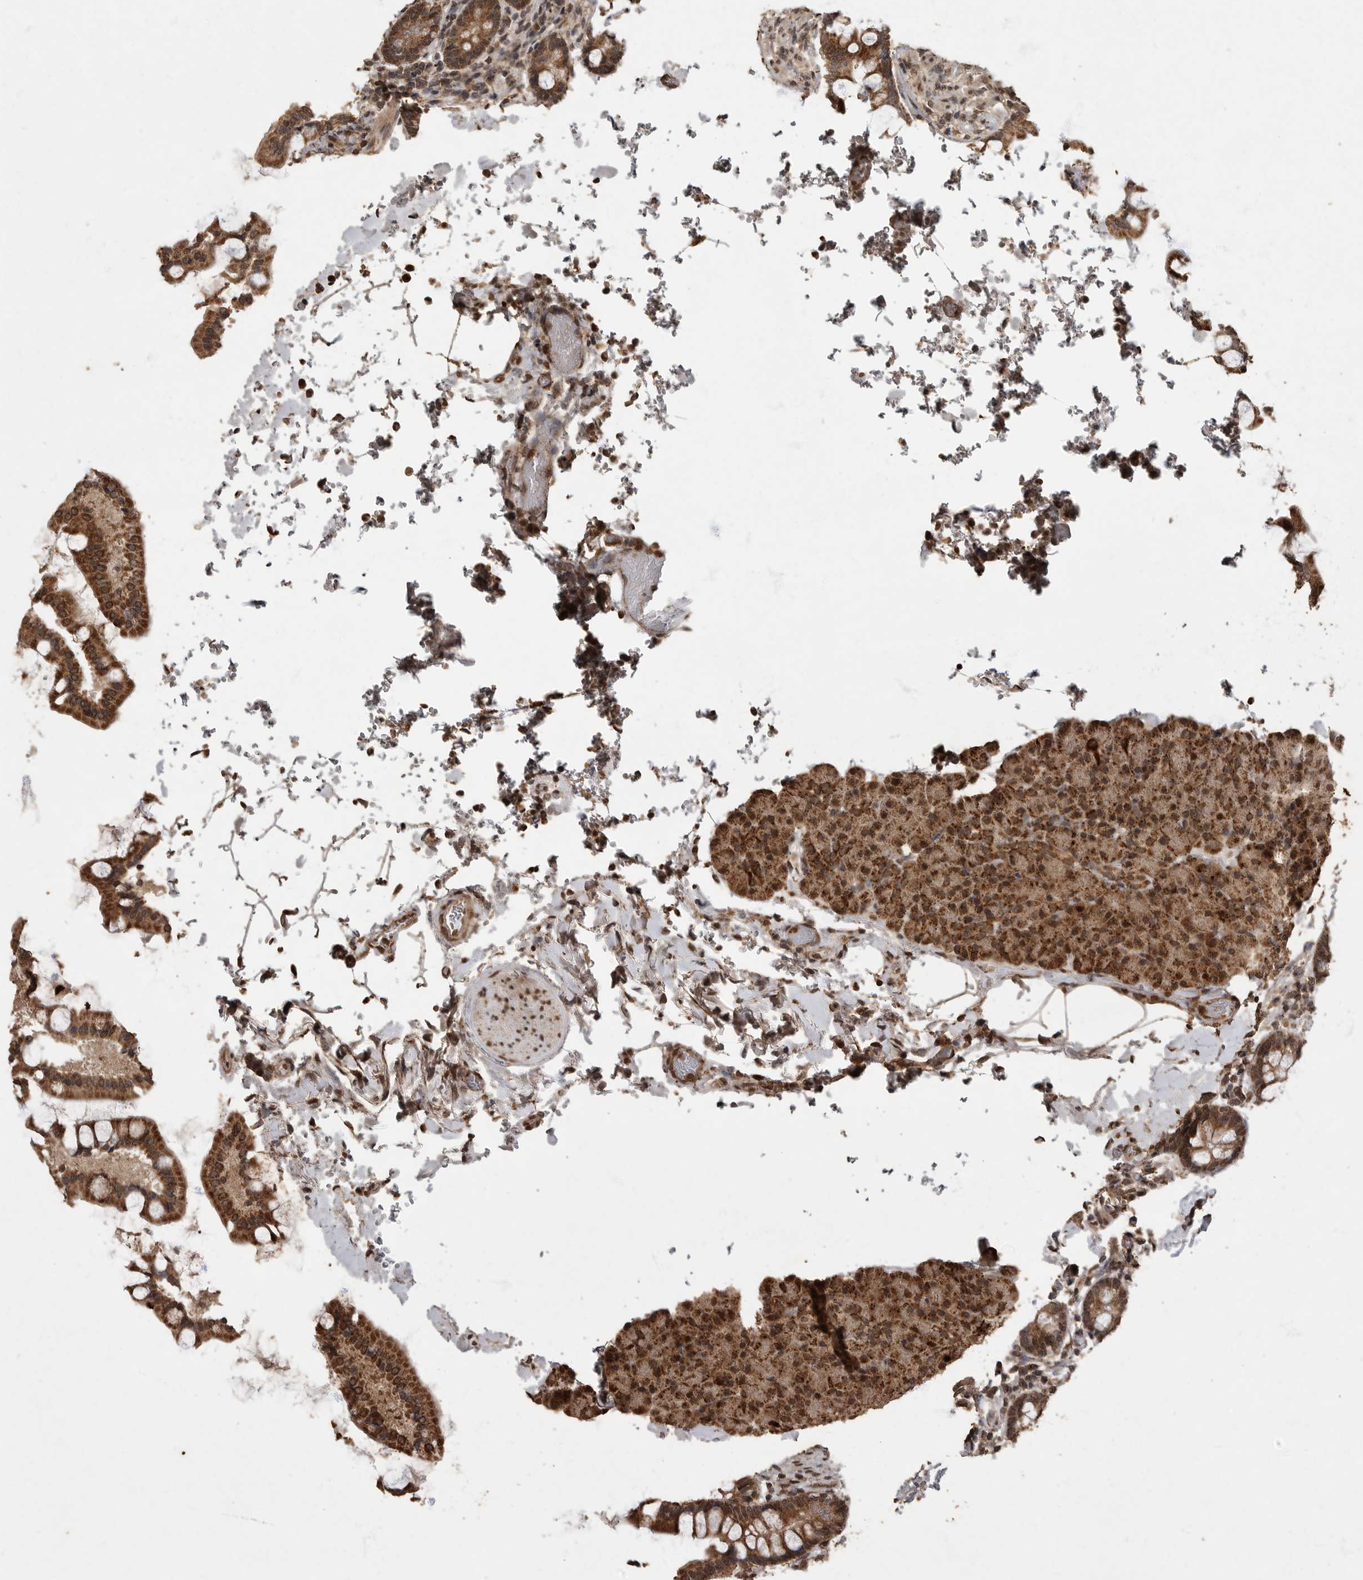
{"staining": {"intensity": "strong", "quantity": ">75%", "location": "cytoplasmic/membranous,nuclear"}, "tissue": "pancreas", "cell_type": "Exocrine glandular cells", "image_type": "normal", "snomed": [{"axis": "morphology", "description": "Normal tissue, NOS"}, {"axis": "topography", "description": "Pancreas"}], "caption": "Immunohistochemical staining of benign pancreas shows strong cytoplasmic/membranous,nuclear protein positivity in about >75% of exocrine glandular cells. (IHC, brightfield microscopy, high magnification).", "gene": "MAFG", "patient": {"sex": "female", "age": 43}}